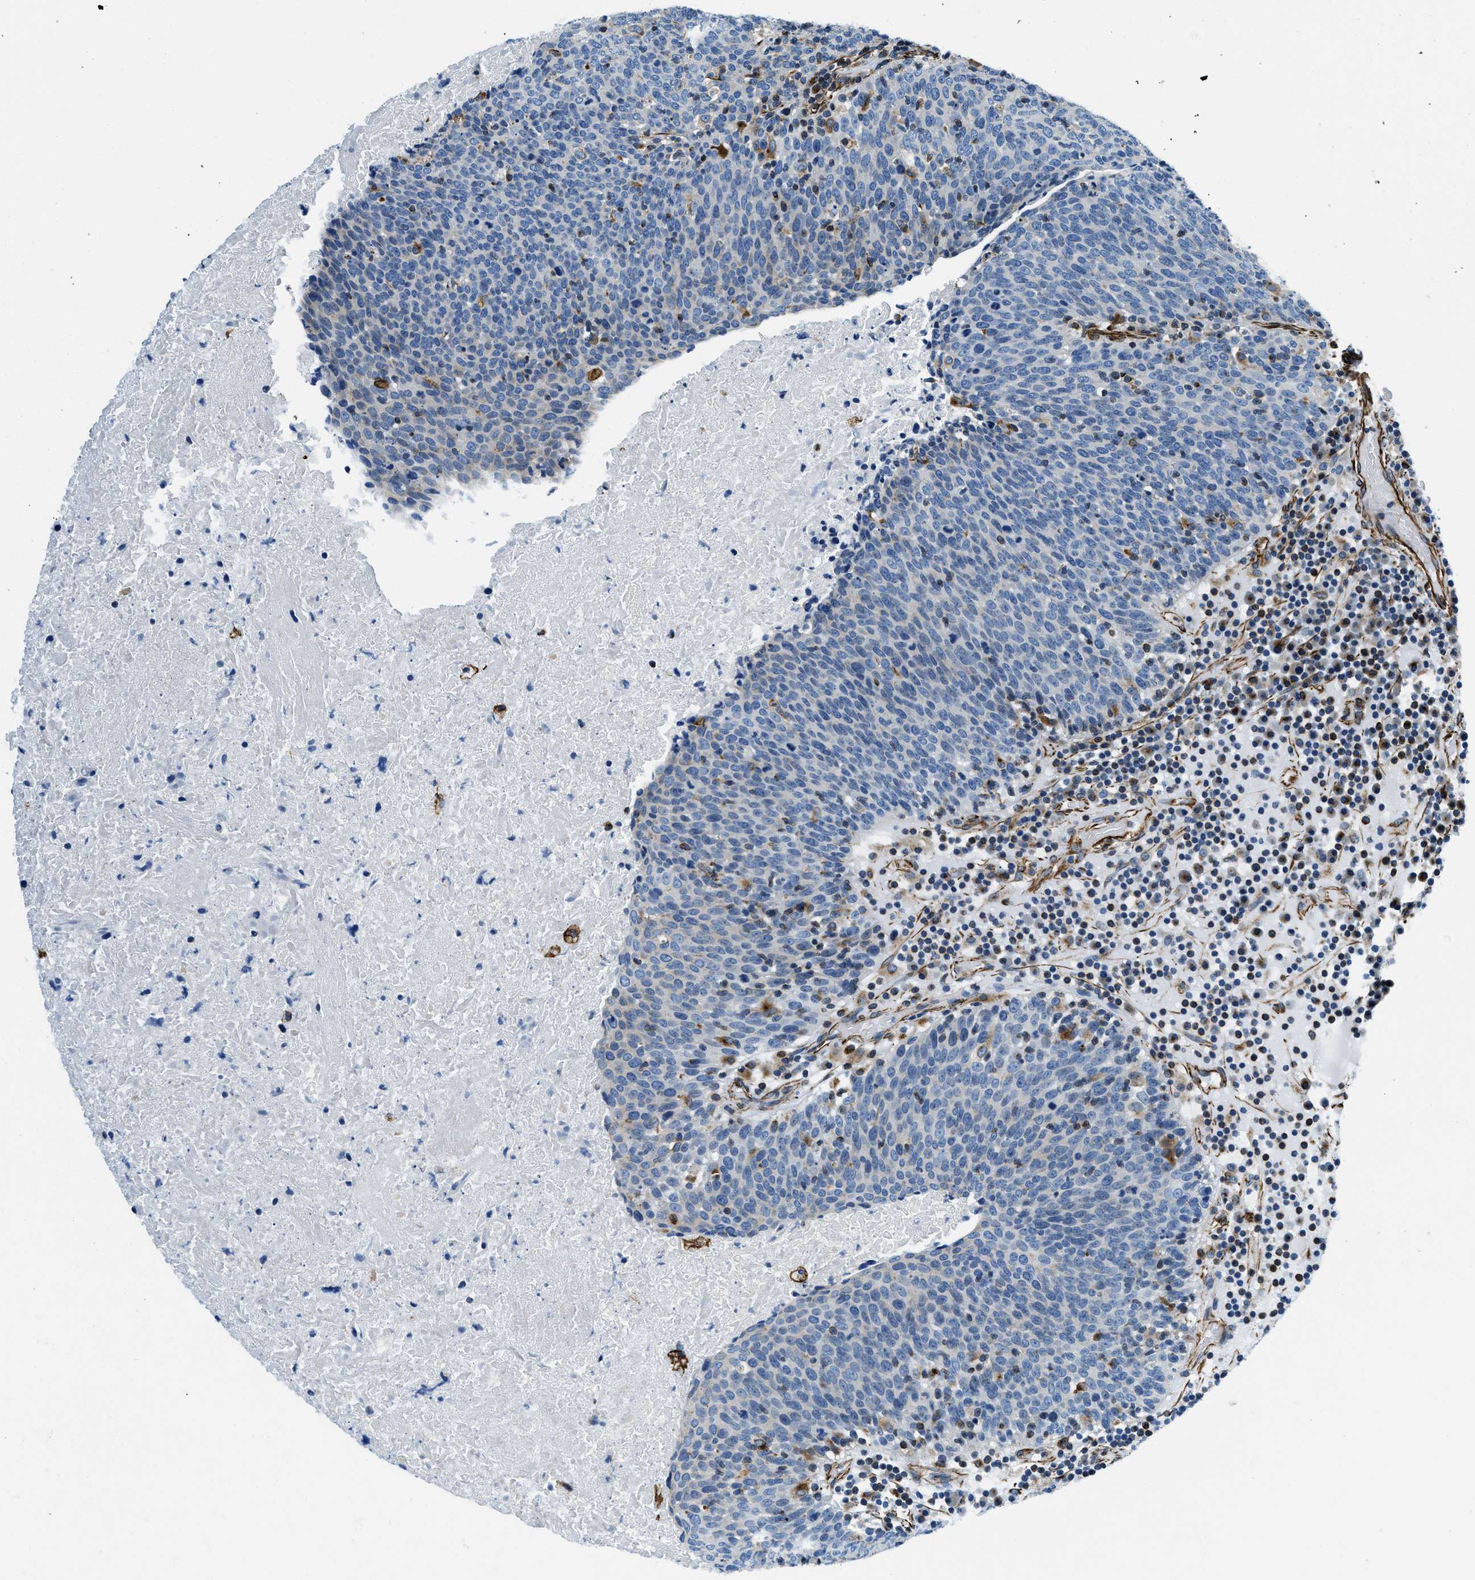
{"staining": {"intensity": "negative", "quantity": "none", "location": "none"}, "tissue": "head and neck cancer", "cell_type": "Tumor cells", "image_type": "cancer", "snomed": [{"axis": "morphology", "description": "Squamous cell carcinoma, NOS"}, {"axis": "morphology", "description": "Squamous cell carcinoma, metastatic, NOS"}, {"axis": "topography", "description": "Lymph node"}, {"axis": "topography", "description": "Head-Neck"}], "caption": "This histopathology image is of head and neck cancer (metastatic squamous cell carcinoma) stained with immunohistochemistry to label a protein in brown with the nuclei are counter-stained blue. There is no staining in tumor cells.", "gene": "GNS", "patient": {"sex": "male", "age": 62}}